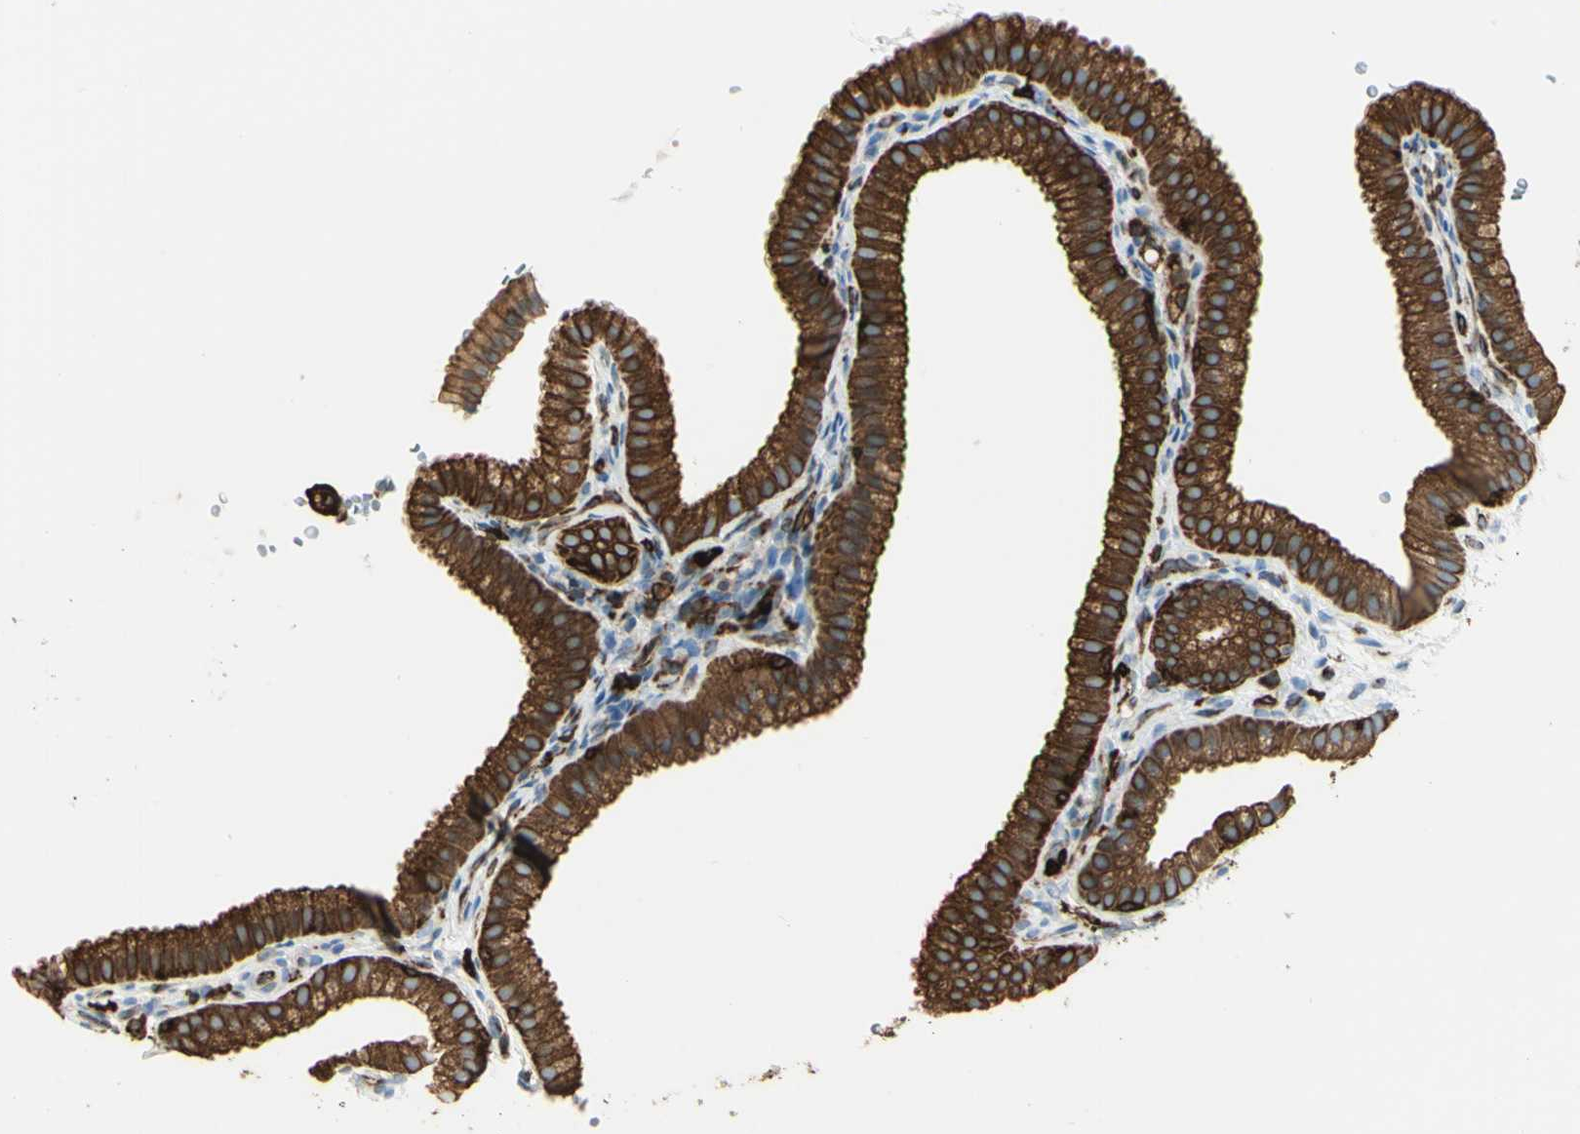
{"staining": {"intensity": "strong", "quantity": ">75%", "location": "cytoplasmic/membranous"}, "tissue": "gallbladder", "cell_type": "Glandular cells", "image_type": "normal", "snomed": [{"axis": "morphology", "description": "Normal tissue, NOS"}, {"axis": "topography", "description": "Gallbladder"}], "caption": "A high-resolution micrograph shows immunohistochemistry (IHC) staining of normal gallbladder, which exhibits strong cytoplasmic/membranous expression in about >75% of glandular cells.", "gene": "CD74", "patient": {"sex": "female", "age": 64}}